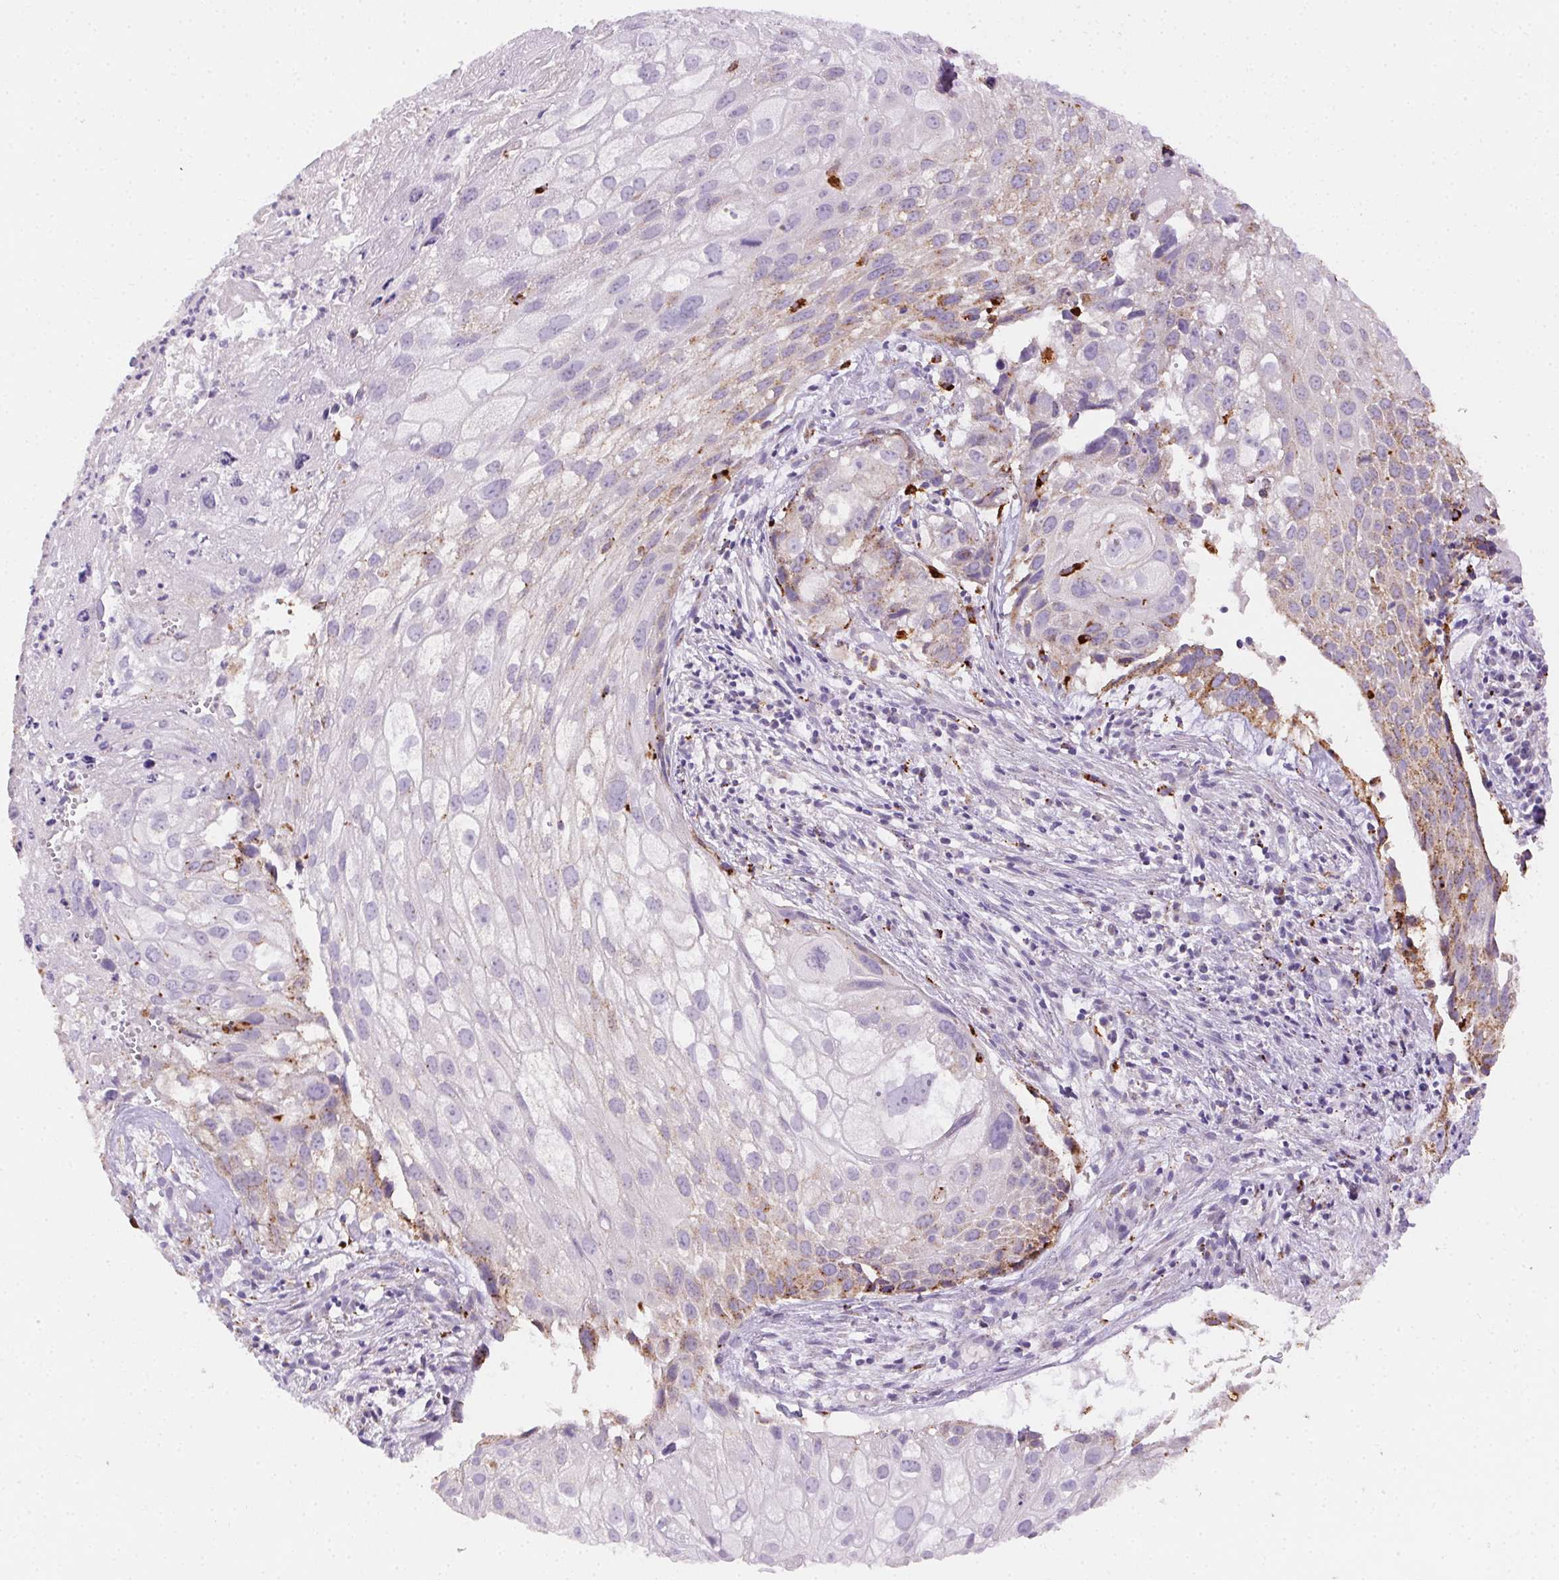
{"staining": {"intensity": "moderate", "quantity": "<25%", "location": "cytoplasmic/membranous"}, "tissue": "cervical cancer", "cell_type": "Tumor cells", "image_type": "cancer", "snomed": [{"axis": "morphology", "description": "Squamous cell carcinoma, NOS"}, {"axis": "topography", "description": "Cervix"}], "caption": "Squamous cell carcinoma (cervical) stained for a protein (brown) shows moderate cytoplasmic/membranous positive positivity in about <25% of tumor cells.", "gene": "SCPEP1", "patient": {"sex": "female", "age": 53}}